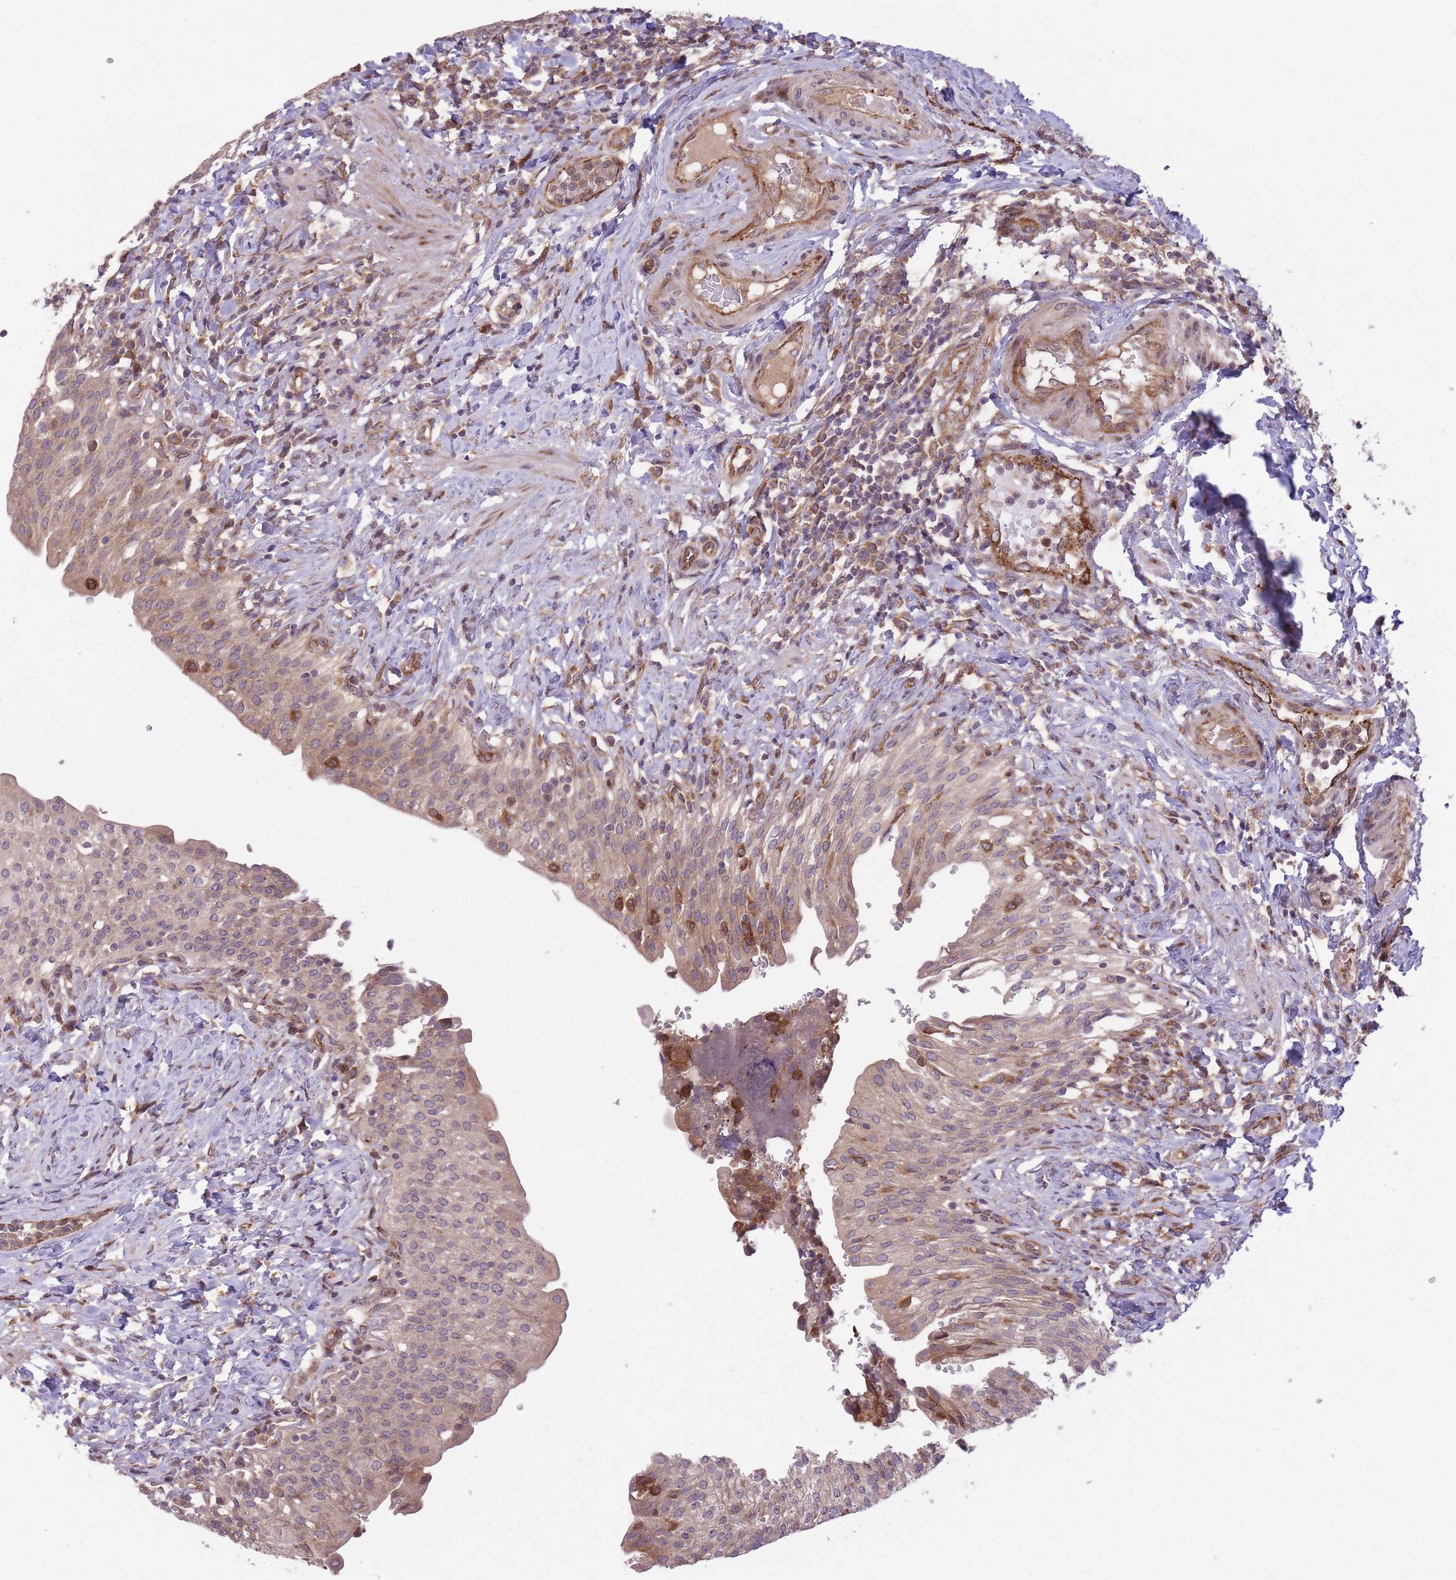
{"staining": {"intensity": "moderate", "quantity": "25%-75%", "location": "cytoplasmic/membranous"}, "tissue": "urinary bladder", "cell_type": "Urothelial cells", "image_type": "normal", "snomed": [{"axis": "morphology", "description": "Normal tissue, NOS"}, {"axis": "morphology", "description": "Inflammation, NOS"}, {"axis": "topography", "description": "Urinary bladder"}], "caption": "Protein expression analysis of benign urinary bladder demonstrates moderate cytoplasmic/membranous positivity in approximately 25%-75% of urothelial cells.", "gene": "CISH", "patient": {"sex": "male", "age": 64}}